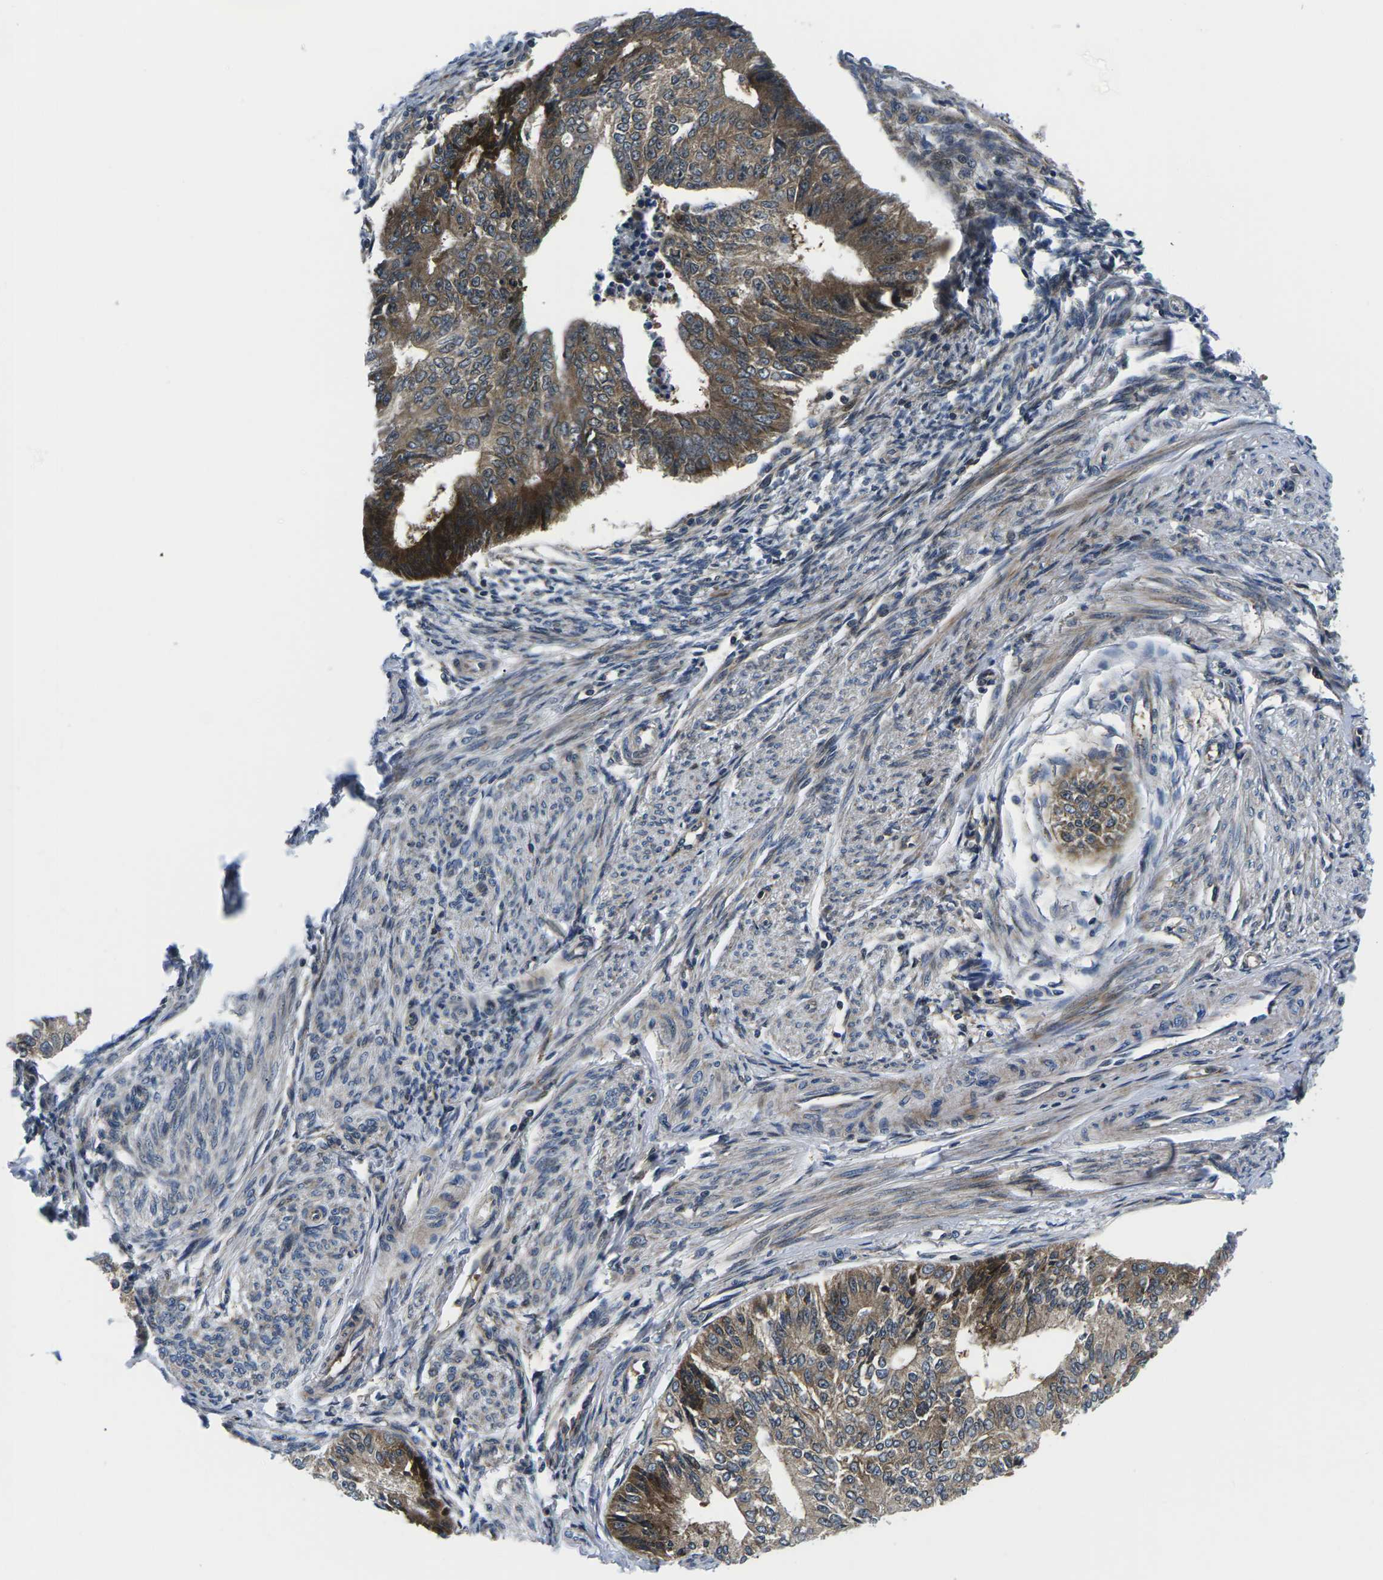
{"staining": {"intensity": "moderate", "quantity": "25%-75%", "location": "cytoplasmic/membranous,nuclear"}, "tissue": "endometrial cancer", "cell_type": "Tumor cells", "image_type": "cancer", "snomed": [{"axis": "morphology", "description": "Adenocarcinoma, NOS"}, {"axis": "topography", "description": "Endometrium"}], "caption": "Protein expression analysis of human endometrial cancer (adenocarcinoma) reveals moderate cytoplasmic/membranous and nuclear expression in approximately 25%-75% of tumor cells.", "gene": "EIF4E", "patient": {"sex": "female", "age": 32}}